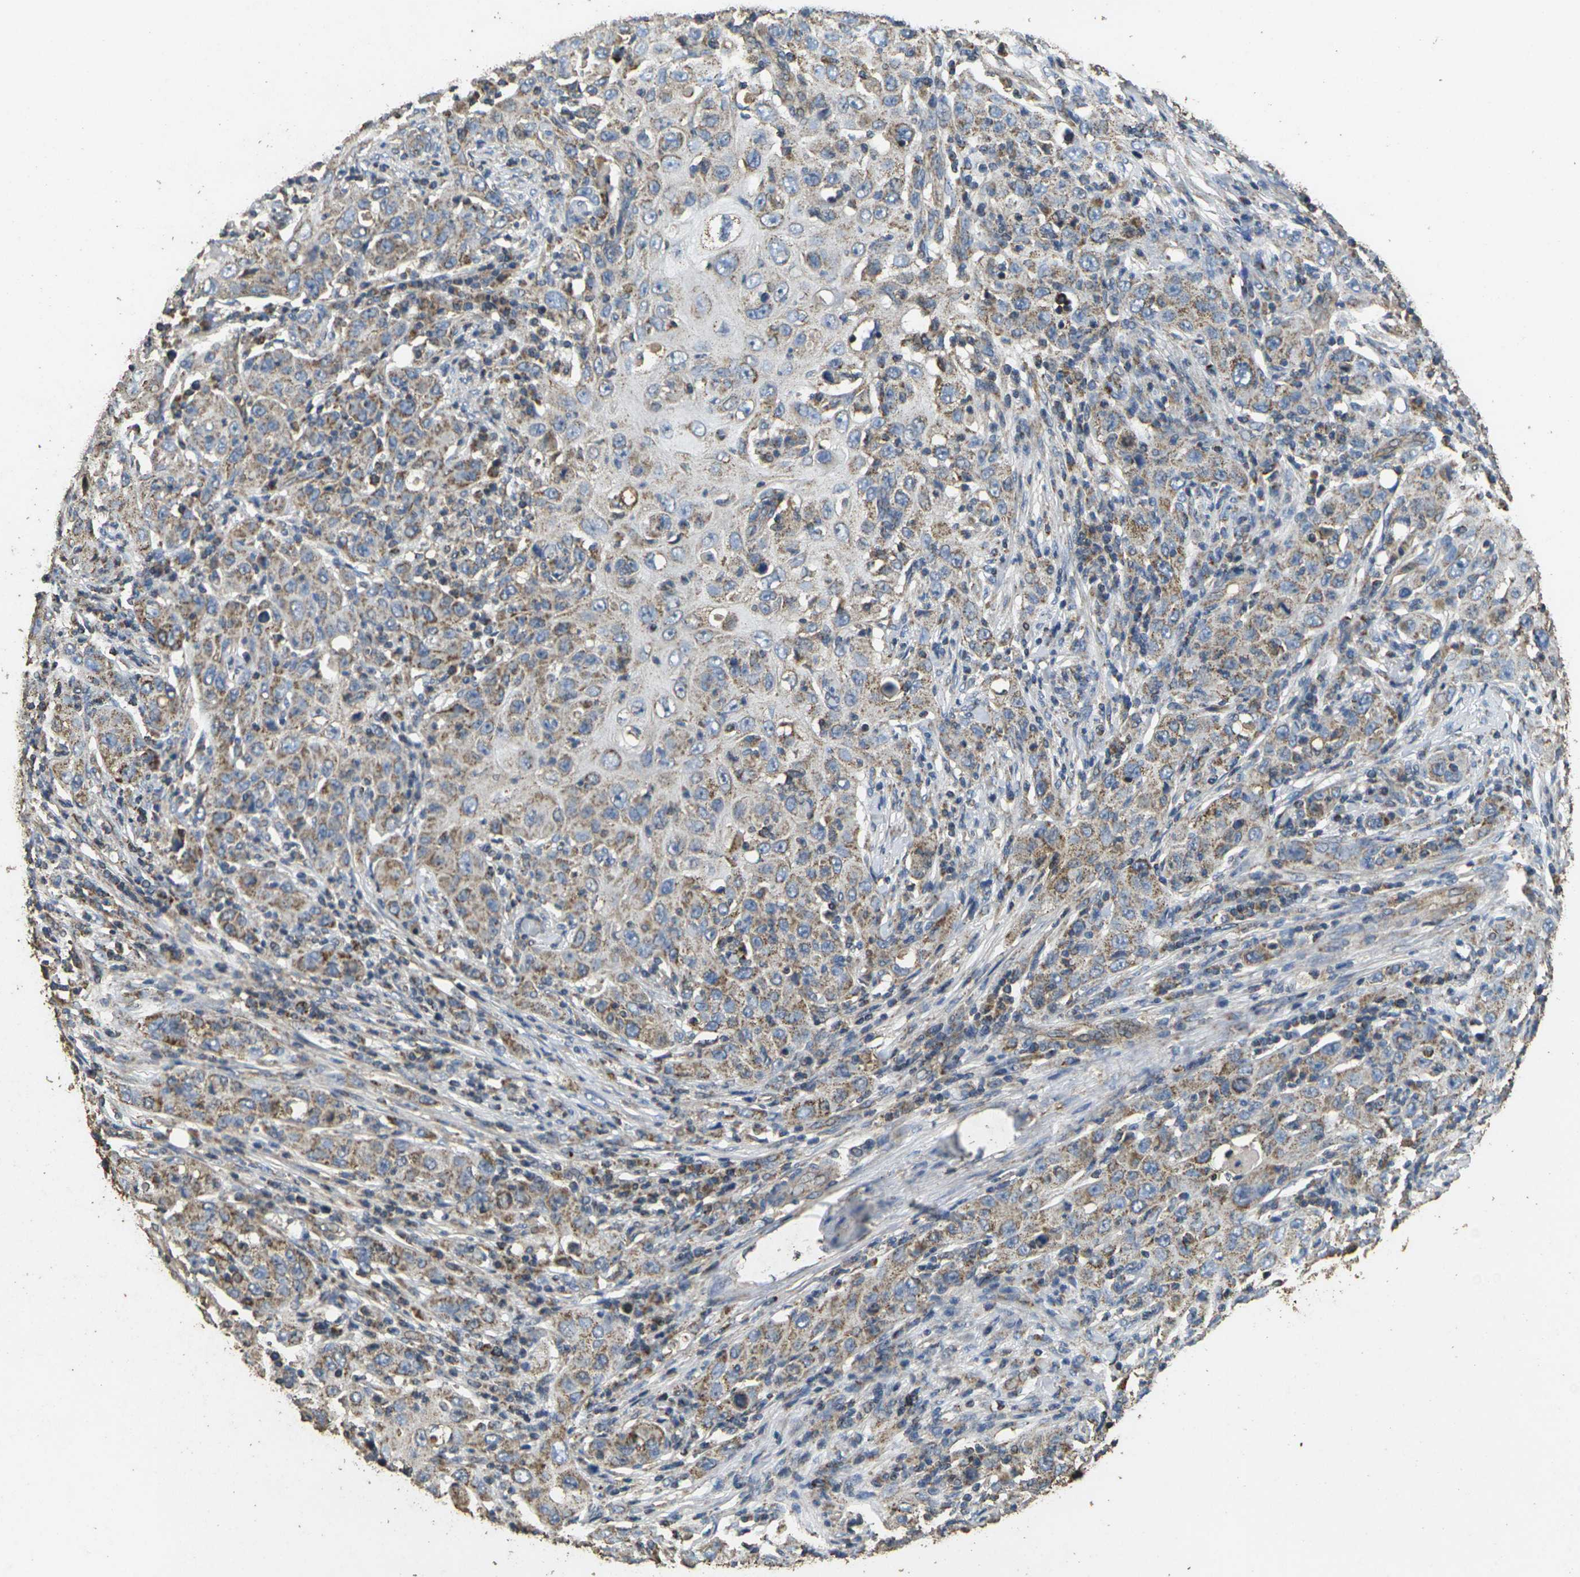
{"staining": {"intensity": "weak", "quantity": ">75%", "location": "cytoplasmic/membranous"}, "tissue": "skin cancer", "cell_type": "Tumor cells", "image_type": "cancer", "snomed": [{"axis": "morphology", "description": "Squamous cell carcinoma, NOS"}, {"axis": "topography", "description": "Skin"}], "caption": "Skin squamous cell carcinoma stained for a protein (brown) reveals weak cytoplasmic/membranous positive staining in about >75% of tumor cells.", "gene": "MAPK11", "patient": {"sex": "female", "age": 88}}